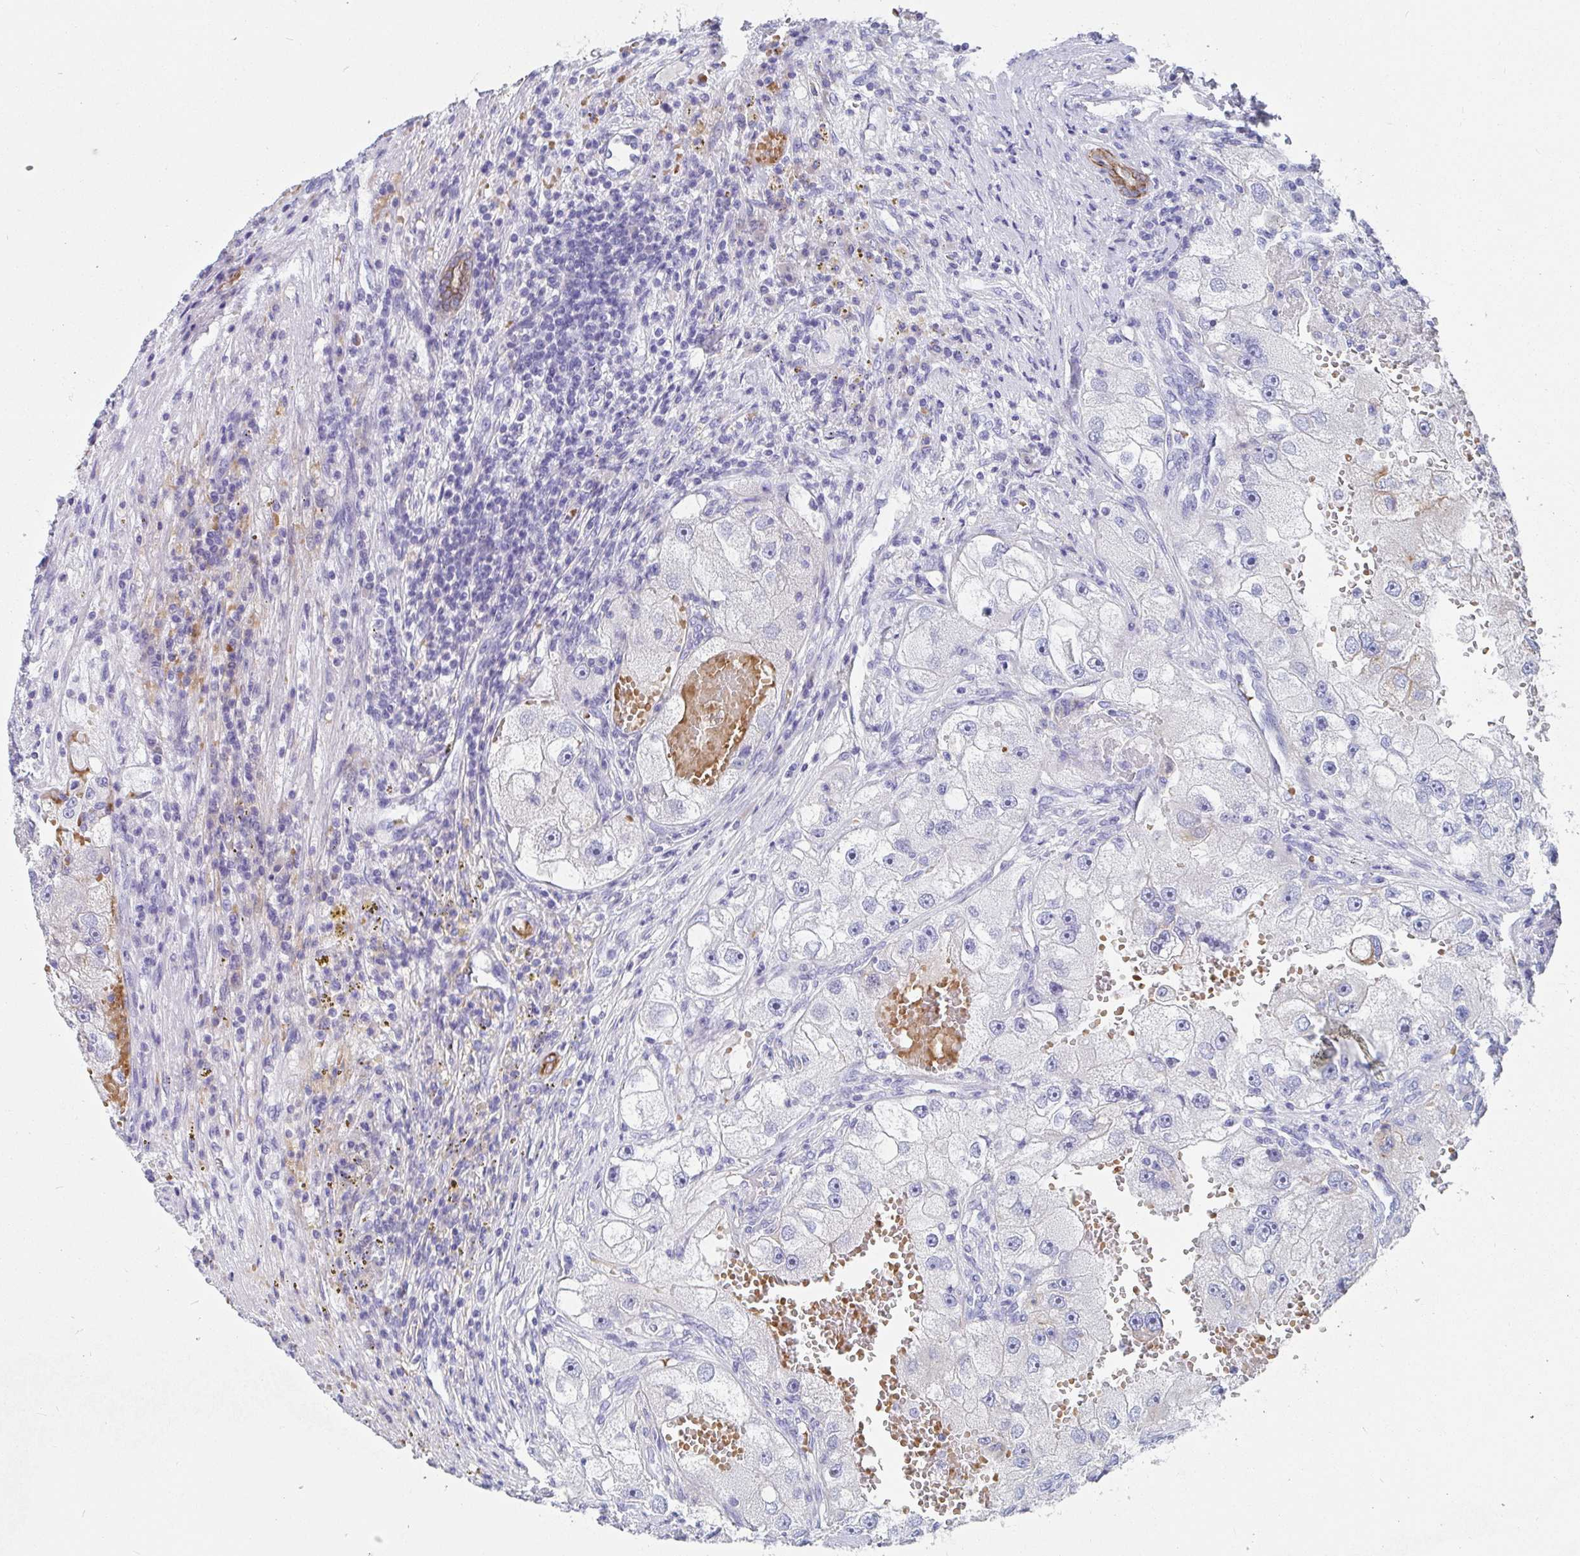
{"staining": {"intensity": "negative", "quantity": "none", "location": "none"}, "tissue": "renal cancer", "cell_type": "Tumor cells", "image_type": "cancer", "snomed": [{"axis": "morphology", "description": "Adenocarcinoma, NOS"}, {"axis": "topography", "description": "Kidney"}], "caption": "The micrograph demonstrates no staining of tumor cells in renal cancer (adenocarcinoma).", "gene": "CLDN8", "patient": {"sex": "male", "age": 63}}